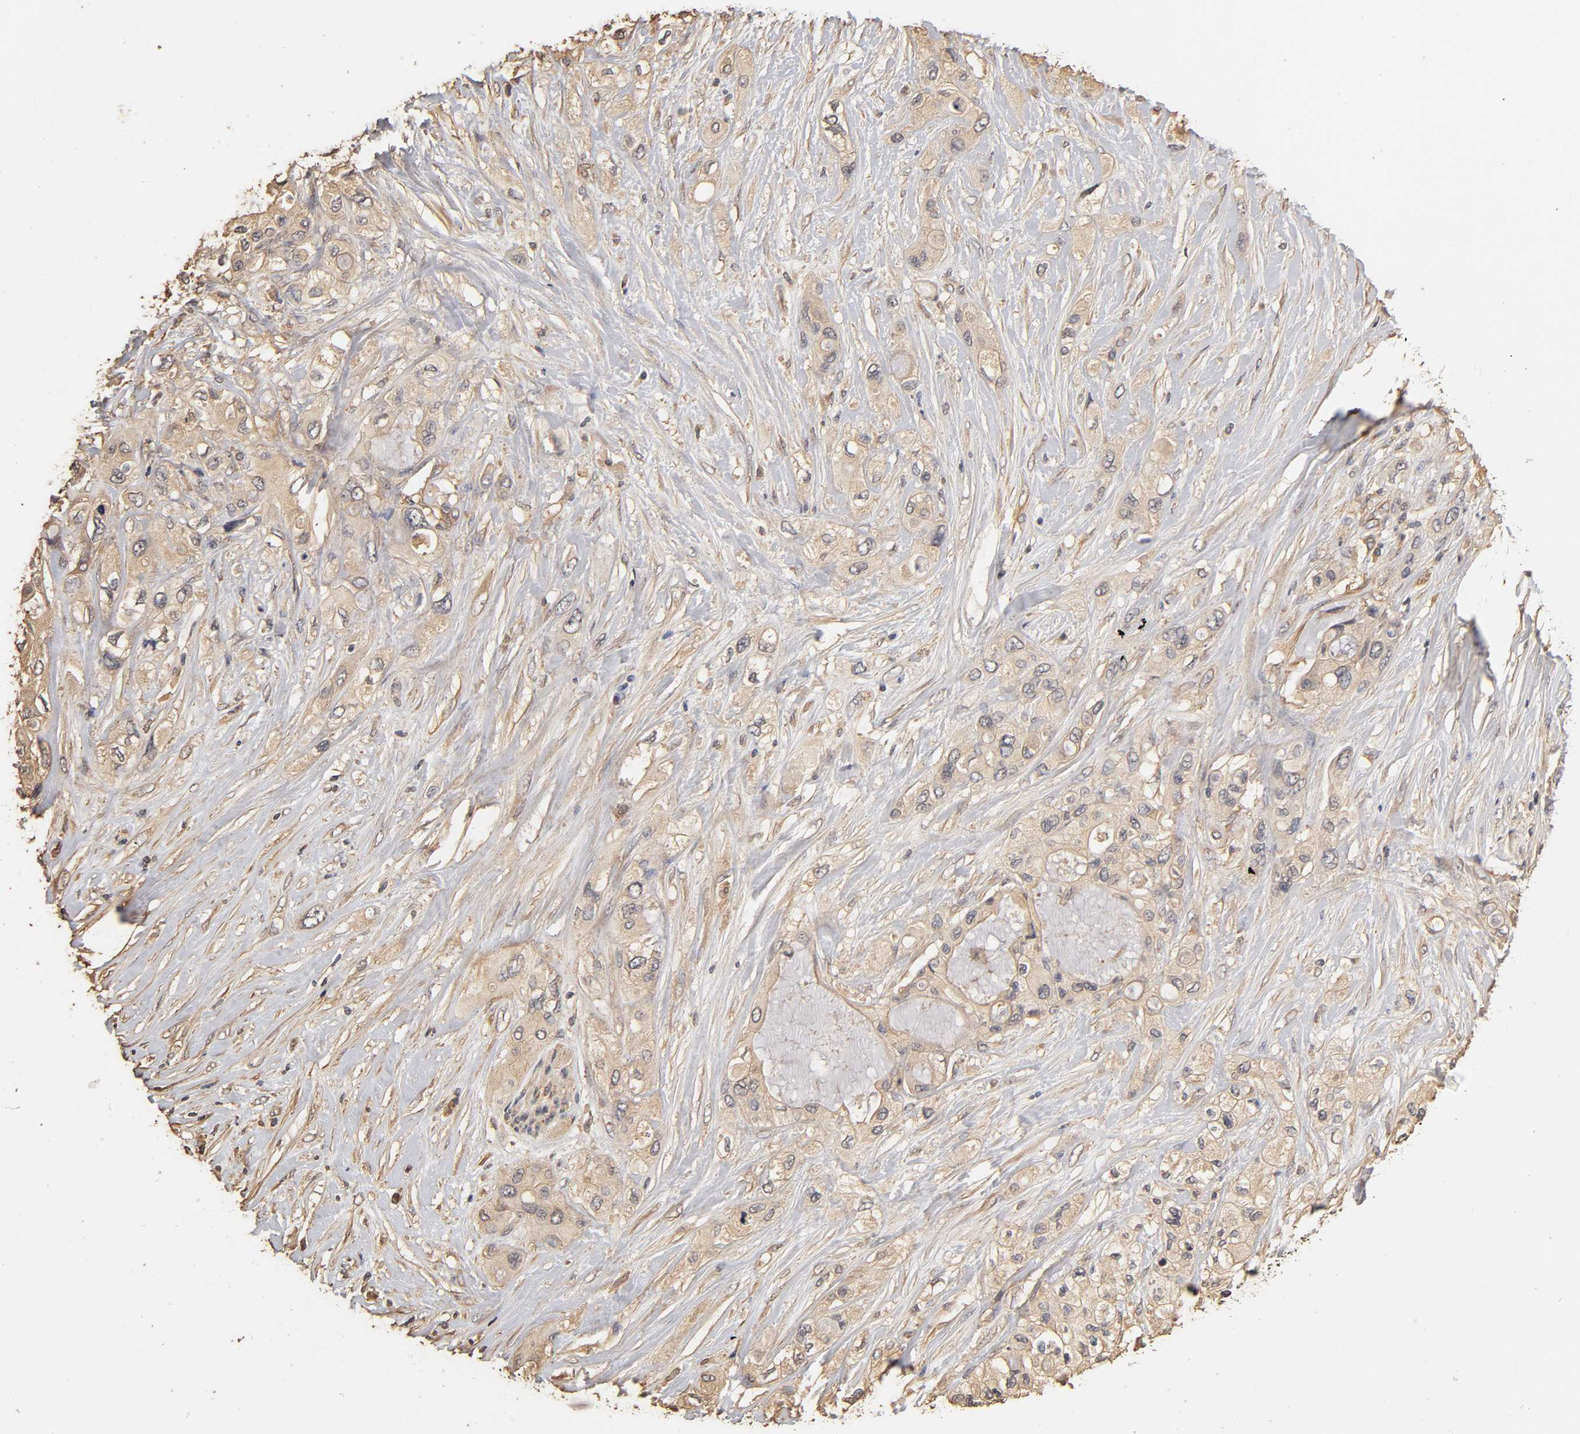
{"staining": {"intensity": "weak", "quantity": ">75%", "location": "cytoplasmic/membranous"}, "tissue": "pancreatic cancer", "cell_type": "Tumor cells", "image_type": "cancer", "snomed": [{"axis": "morphology", "description": "Adenocarcinoma, NOS"}, {"axis": "topography", "description": "Pancreas"}], "caption": "Pancreatic adenocarcinoma was stained to show a protein in brown. There is low levels of weak cytoplasmic/membranous staining in approximately >75% of tumor cells.", "gene": "VSIG4", "patient": {"sex": "female", "age": 59}}